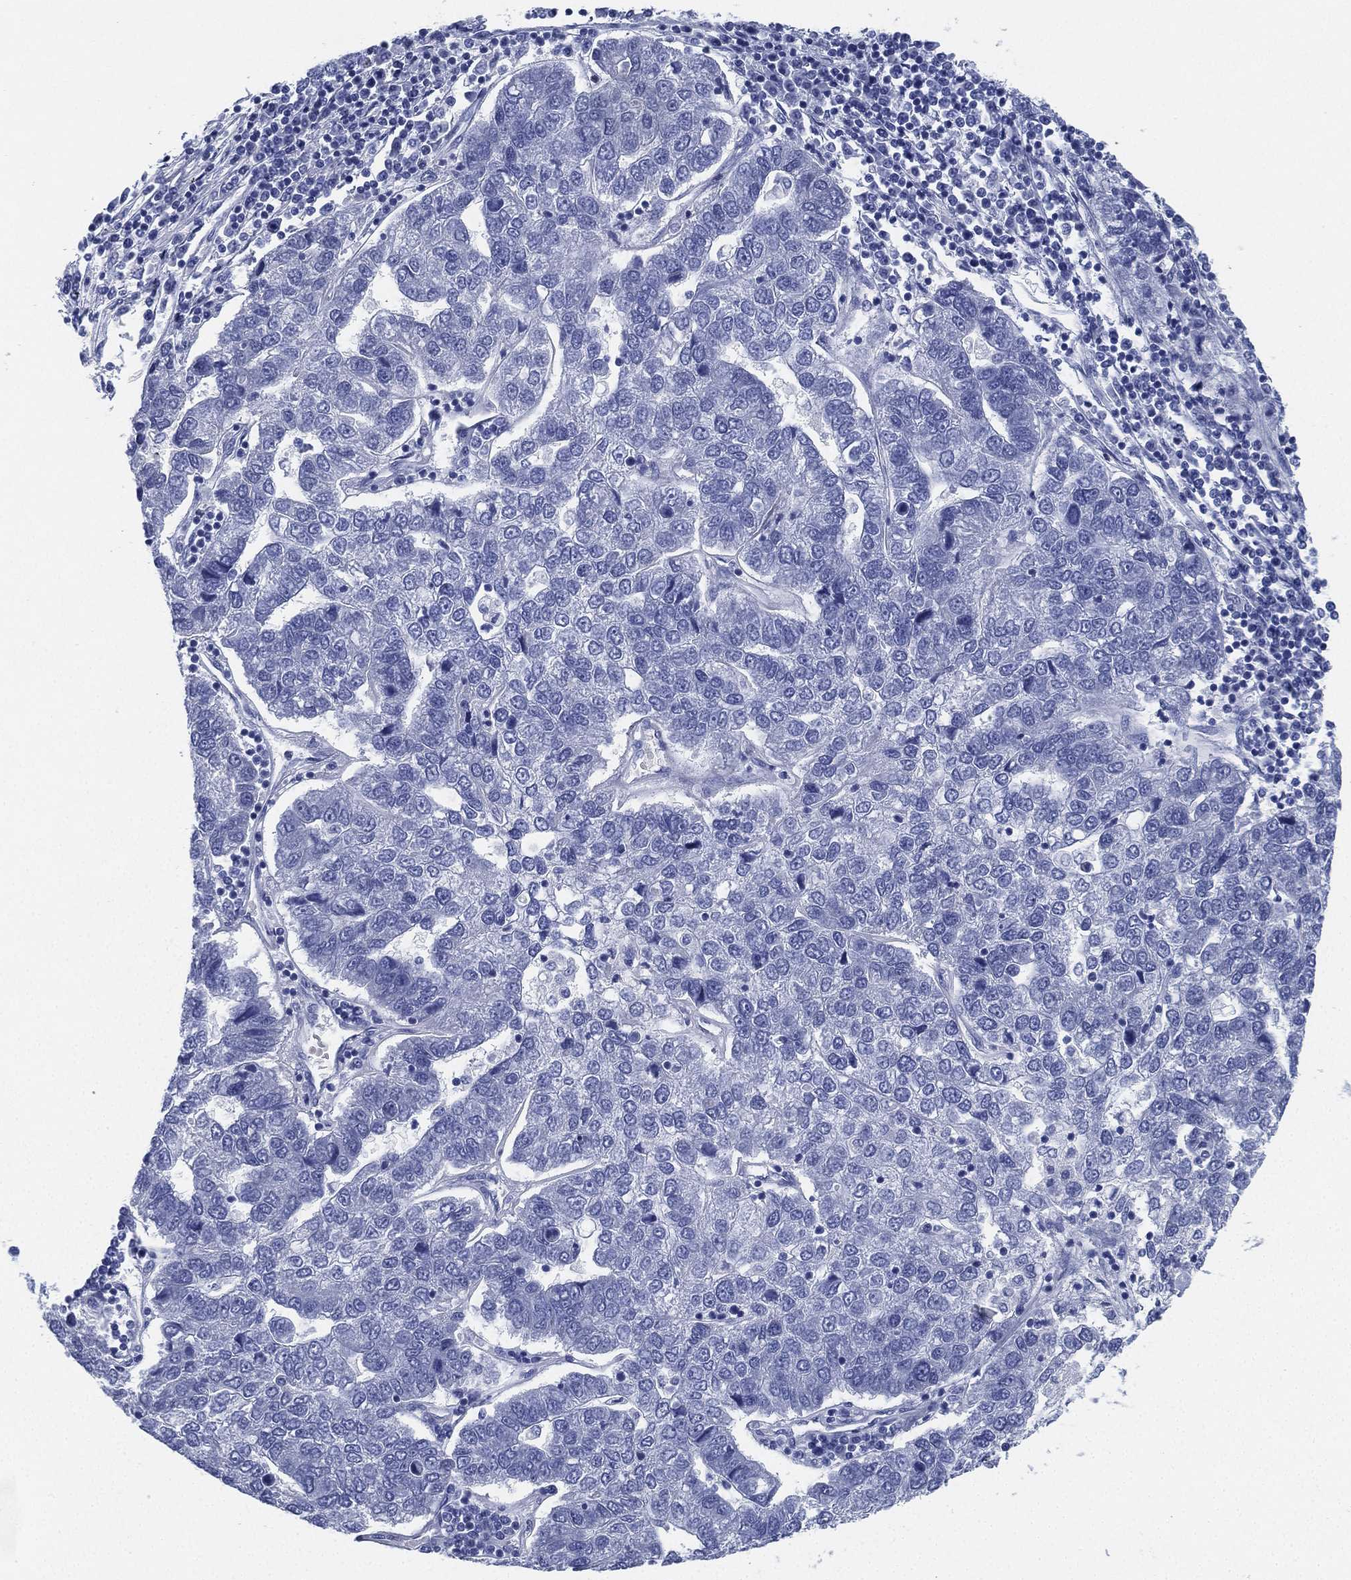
{"staining": {"intensity": "negative", "quantity": "none", "location": "none"}, "tissue": "pancreatic cancer", "cell_type": "Tumor cells", "image_type": "cancer", "snomed": [{"axis": "morphology", "description": "Adenocarcinoma, NOS"}, {"axis": "topography", "description": "Pancreas"}], "caption": "High magnification brightfield microscopy of adenocarcinoma (pancreatic) stained with DAB (brown) and counterstained with hematoxylin (blue): tumor cells show no significant expression. (DAB IHC with hematoxylin counter stain).", "gene": "DEFB121", "patient": {"sex": "female", "age": 61}}